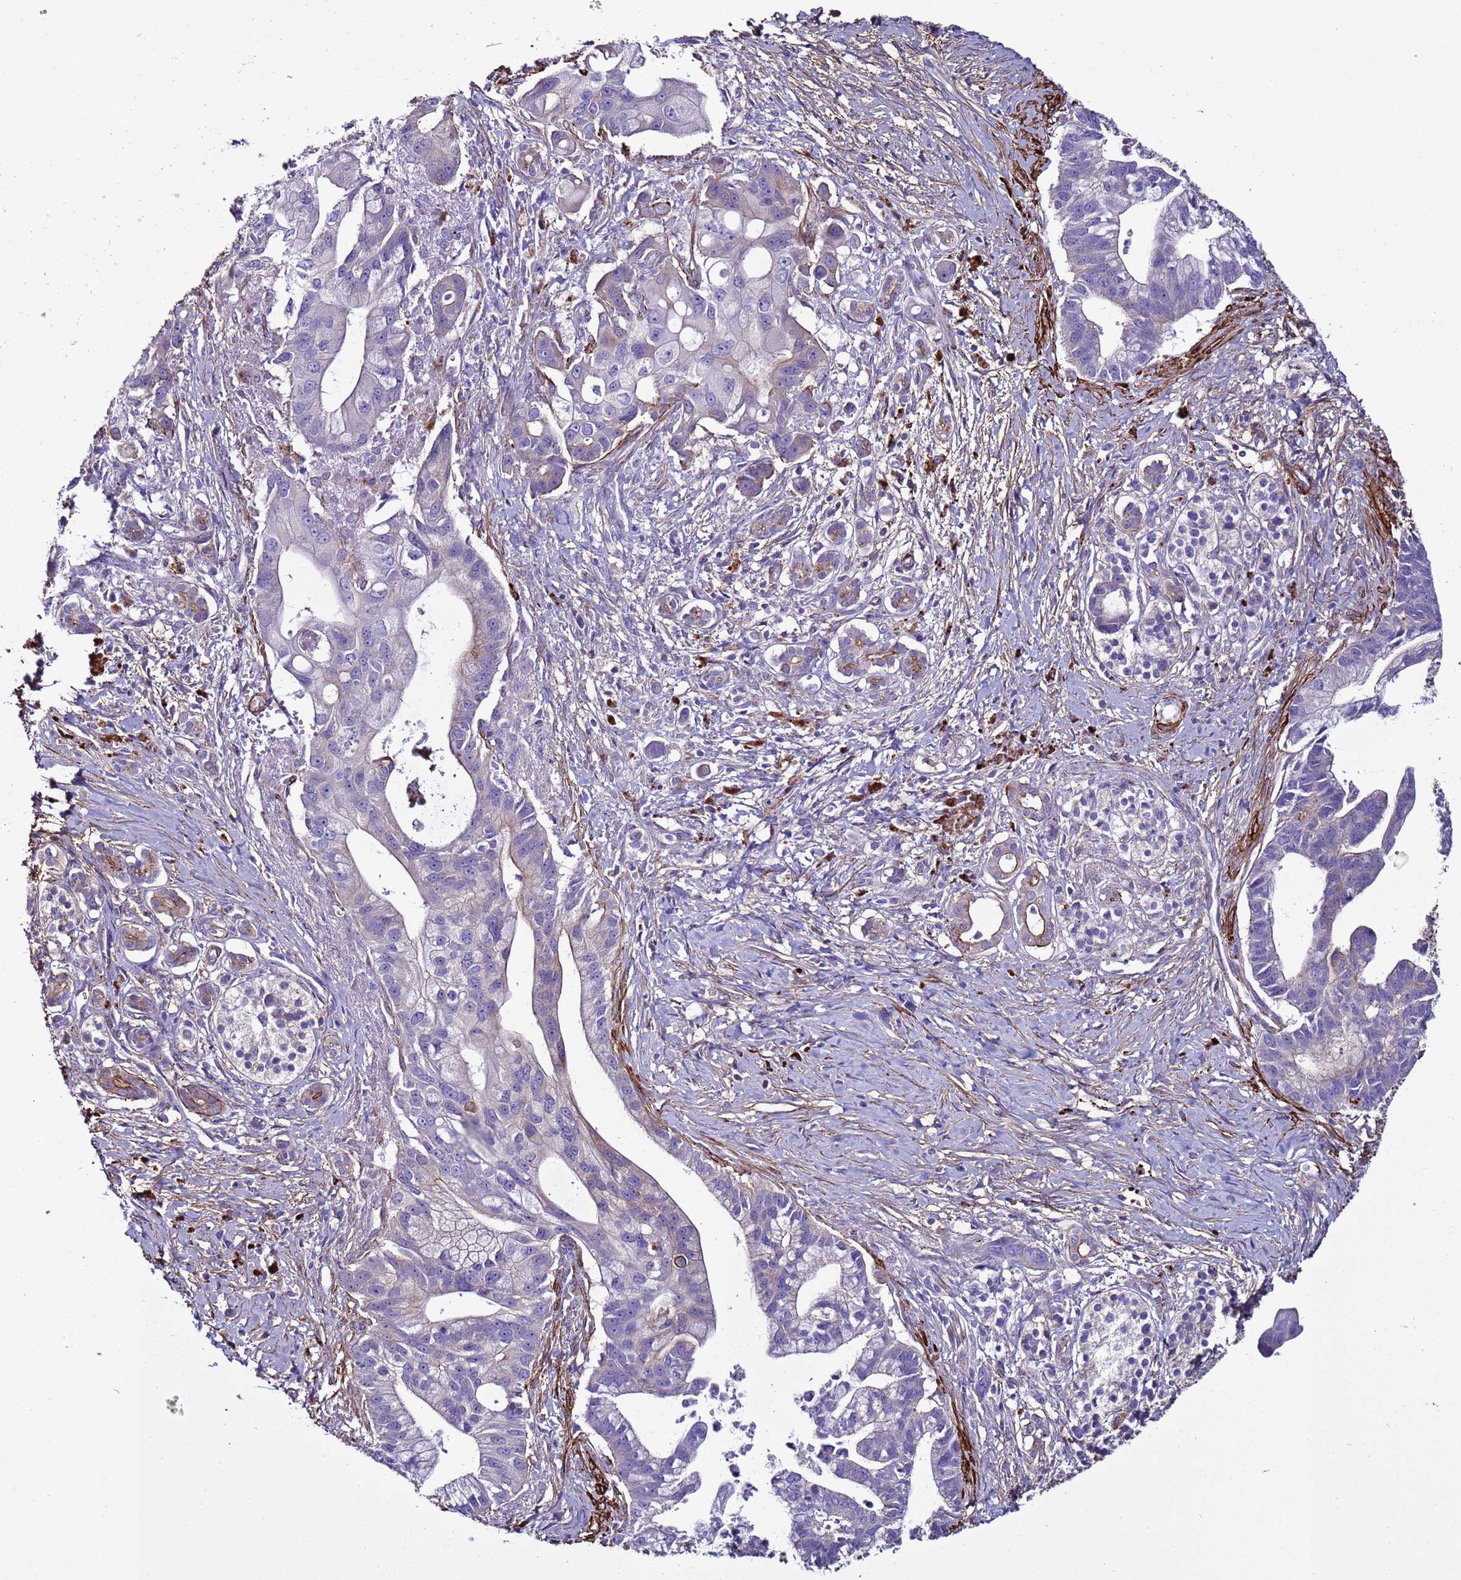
{"staining": {"intensity": "negative", "quantity": "none", "location": "none"}, "tissue": "pancreatic cancer", "cell_type": "Tumor cells", "image_type": "cancer", "snomed": [{"axis": "morphology", "description": "Adenocarcinoma, NOS"}, {"axis": "topography", "description": "Pancreas"}], "caption": "The immunohistochemistry photomicrograph has no significant expression in tumor cells of adenocarcinoma (pancreatic) tissue.", "gene": "RABL2B", "patient": {"sex": "male", "age": 68}}